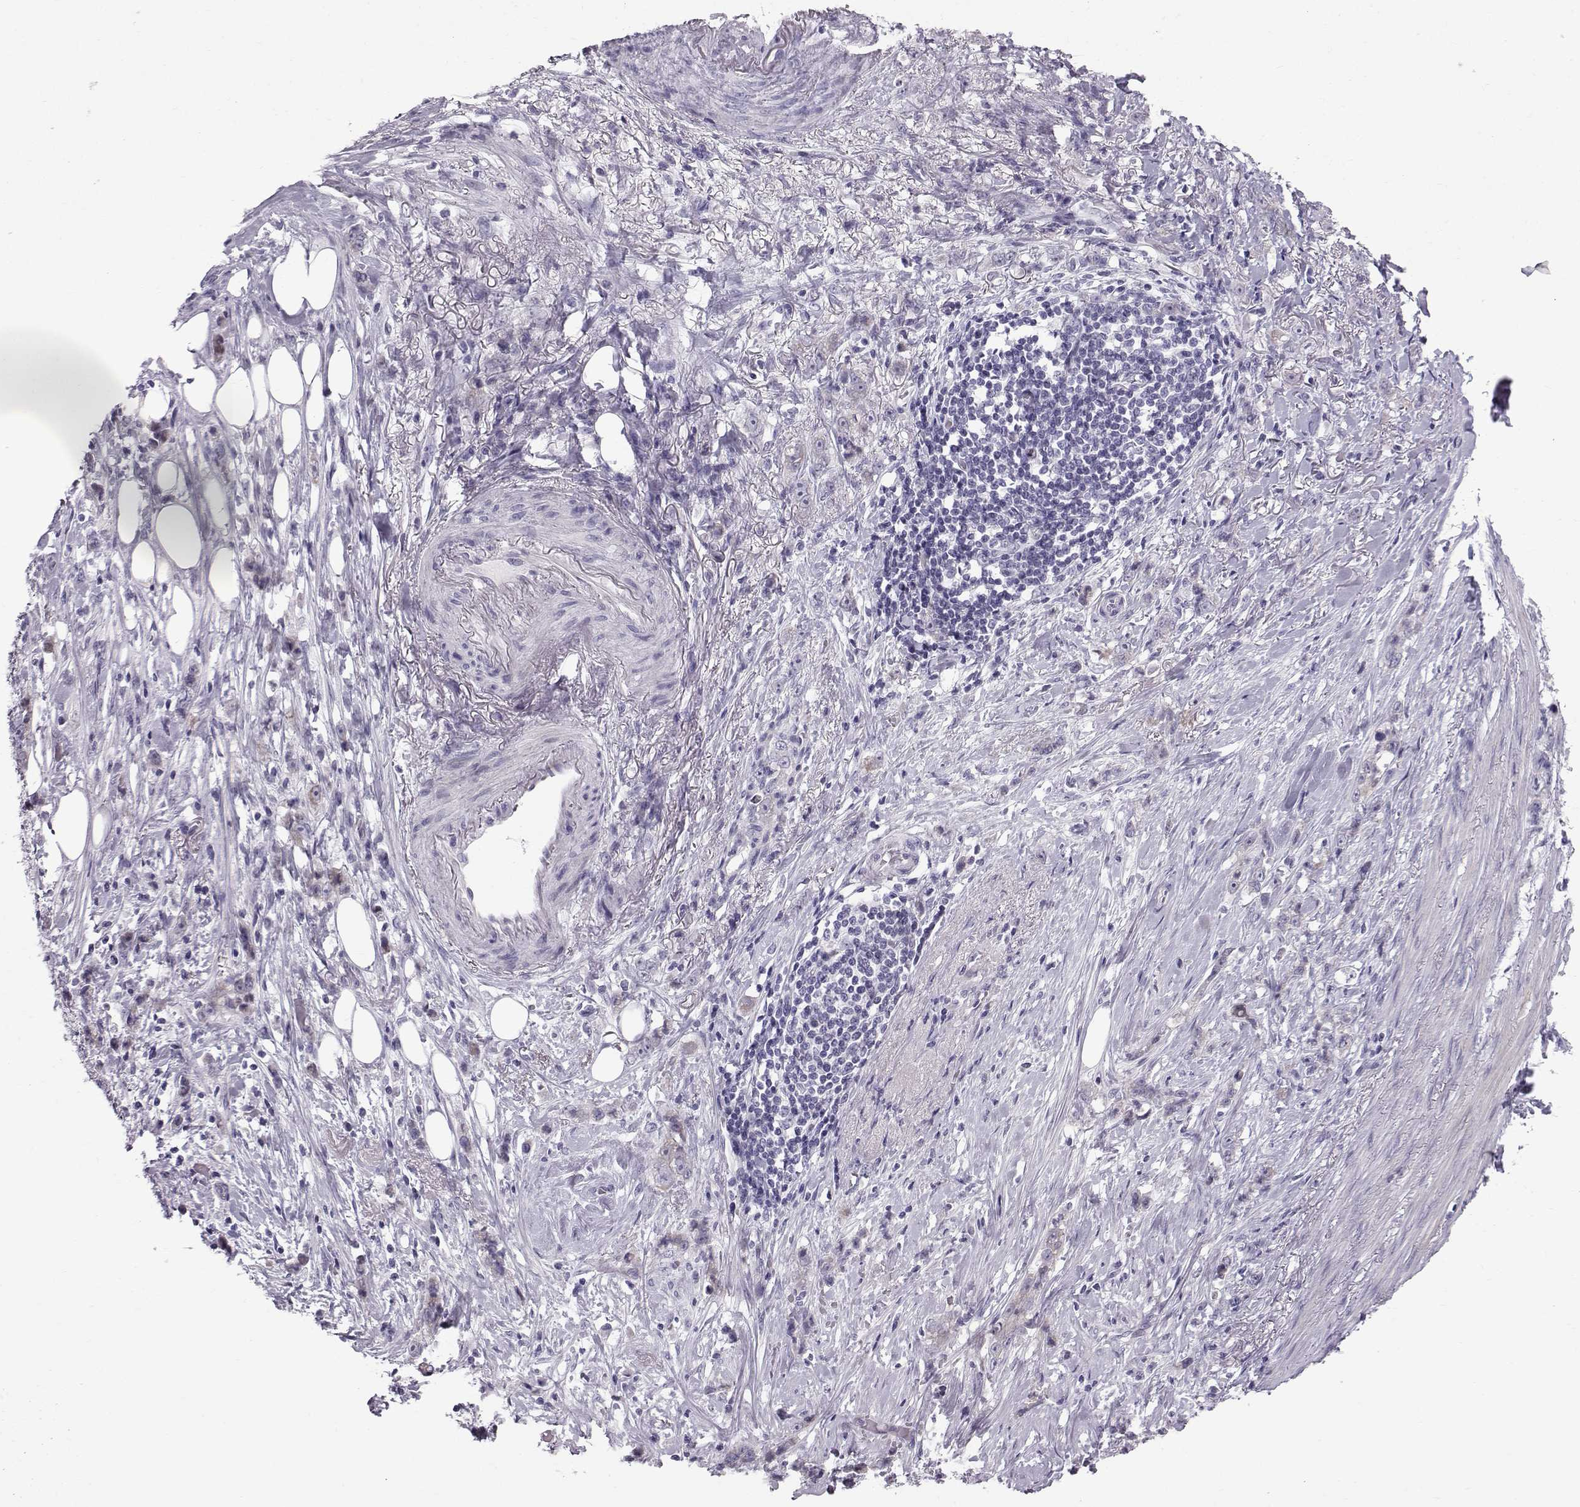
{"staining": {"intensity": "negative", "quantity": "none", "location": "none"}, "tissue": "stomach cancer", "cell_type": "Tumor cells", "image_type": "cancer", "snomed": [{"axis": "morphology", "description": "Adenocarcinoma, NOS"}, {"axis": "topography", "description": "Stomach, lower"}], "caption": "Adenocarcinoma (stomach) stained for a protein using IHC reveals no expression tumor cells.", "gene": "DMRT3", "patient": {"sex": "male", "age": 88}}